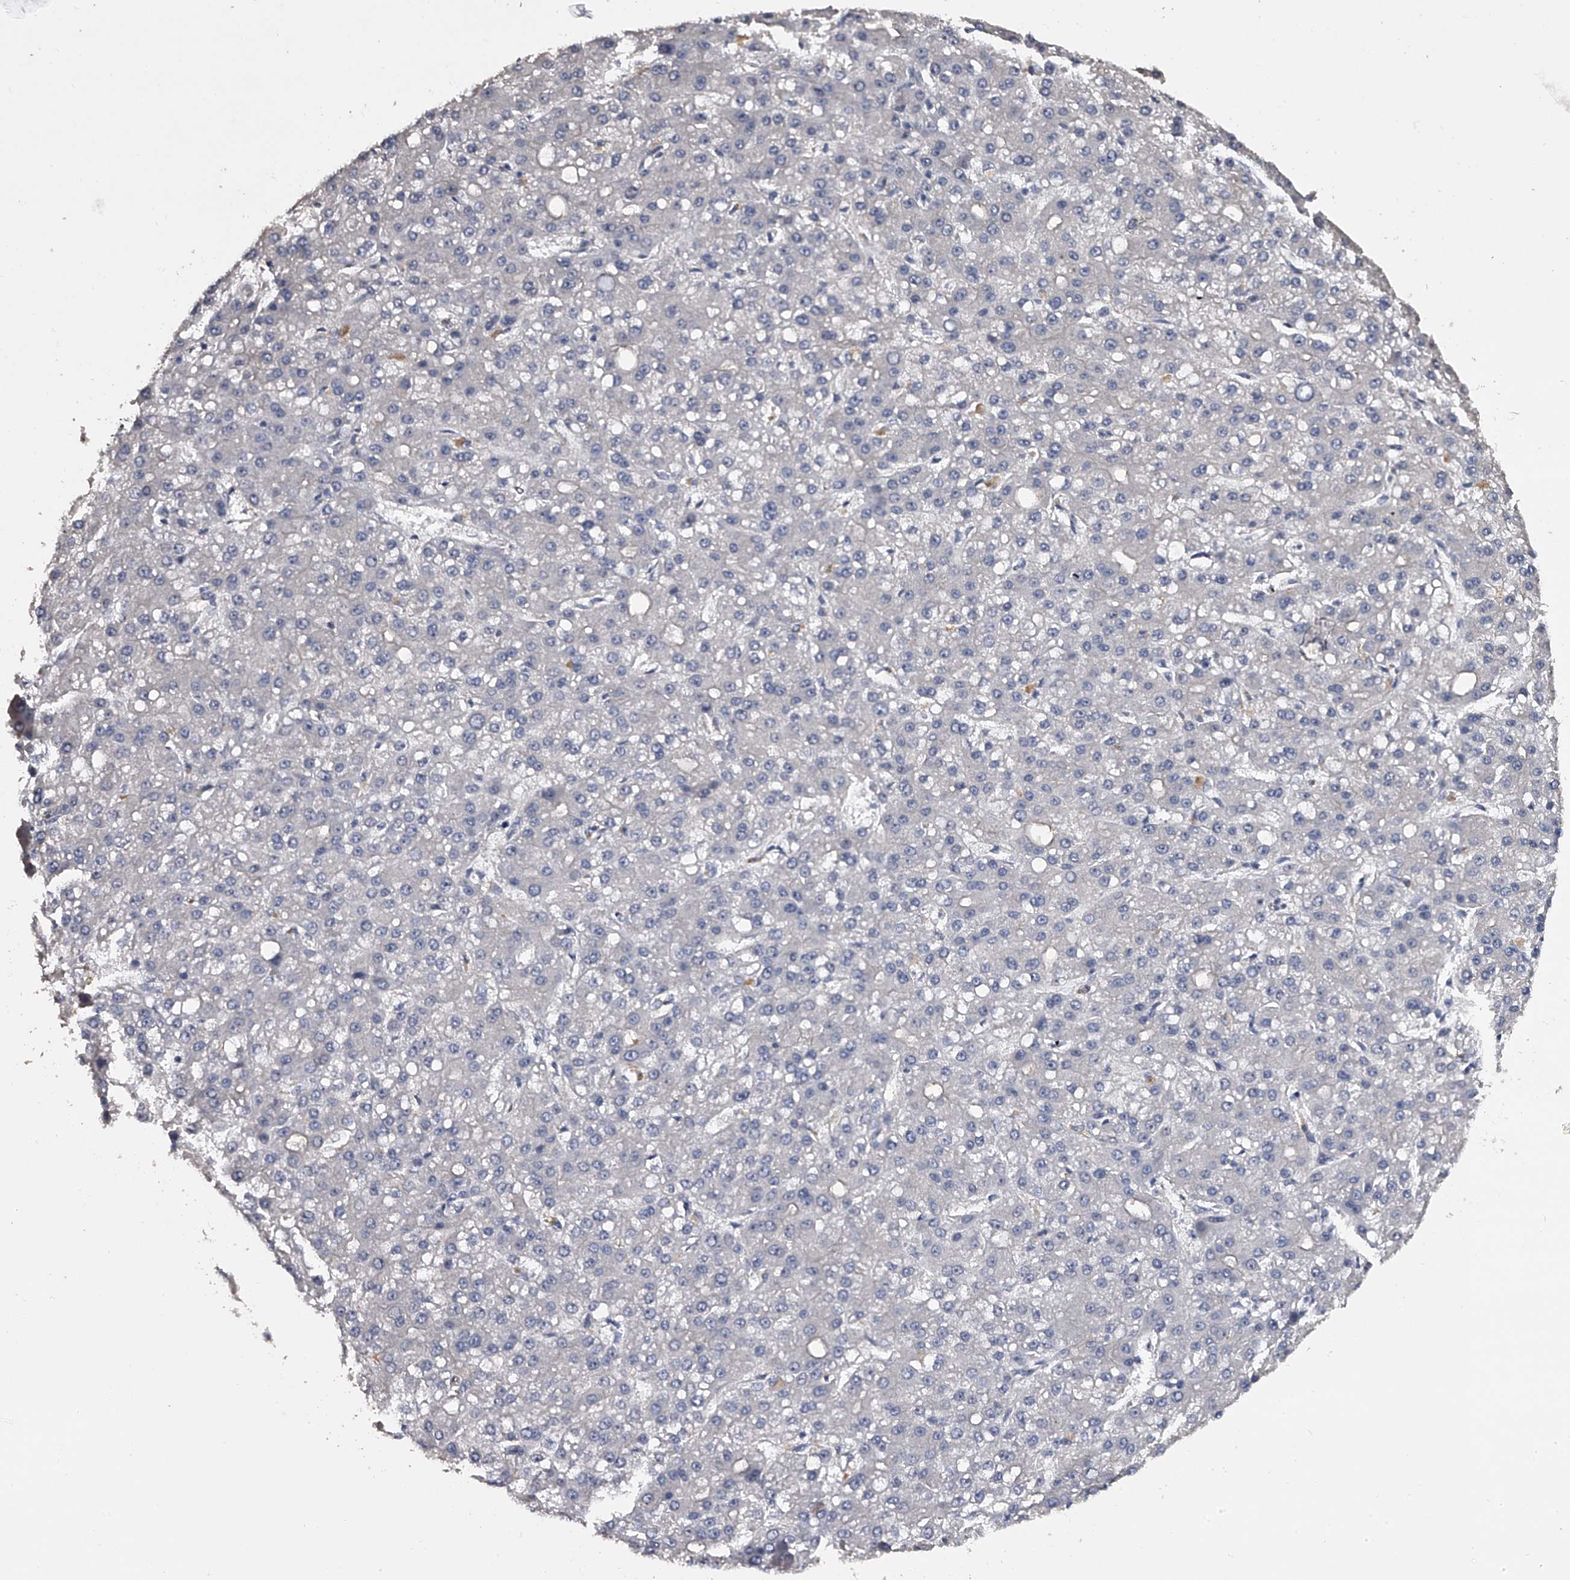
{"staining": {"intensity": "negative", "quantity": "none", "location": "none"}, "tissue": "liver cancer", "cell_type": "Tumor cells", "image_type": "cancer", "snomed": [{"axis": "morphology", "description": "Carcinoma, Hepatocellular, NOS"}, {"axis": "topography", "description": "Liver"}], "caption": "Tumor cells are negative for protein expression in human liver cancer (hepatocellular carcinoma). Brightfield microscopy of immunohistochemistry stained with DAB (brown) and hematoxylin (blue), captured at high magnification.", "gene": "MDN1", "patient": {"sex": "male", "age": 67}}